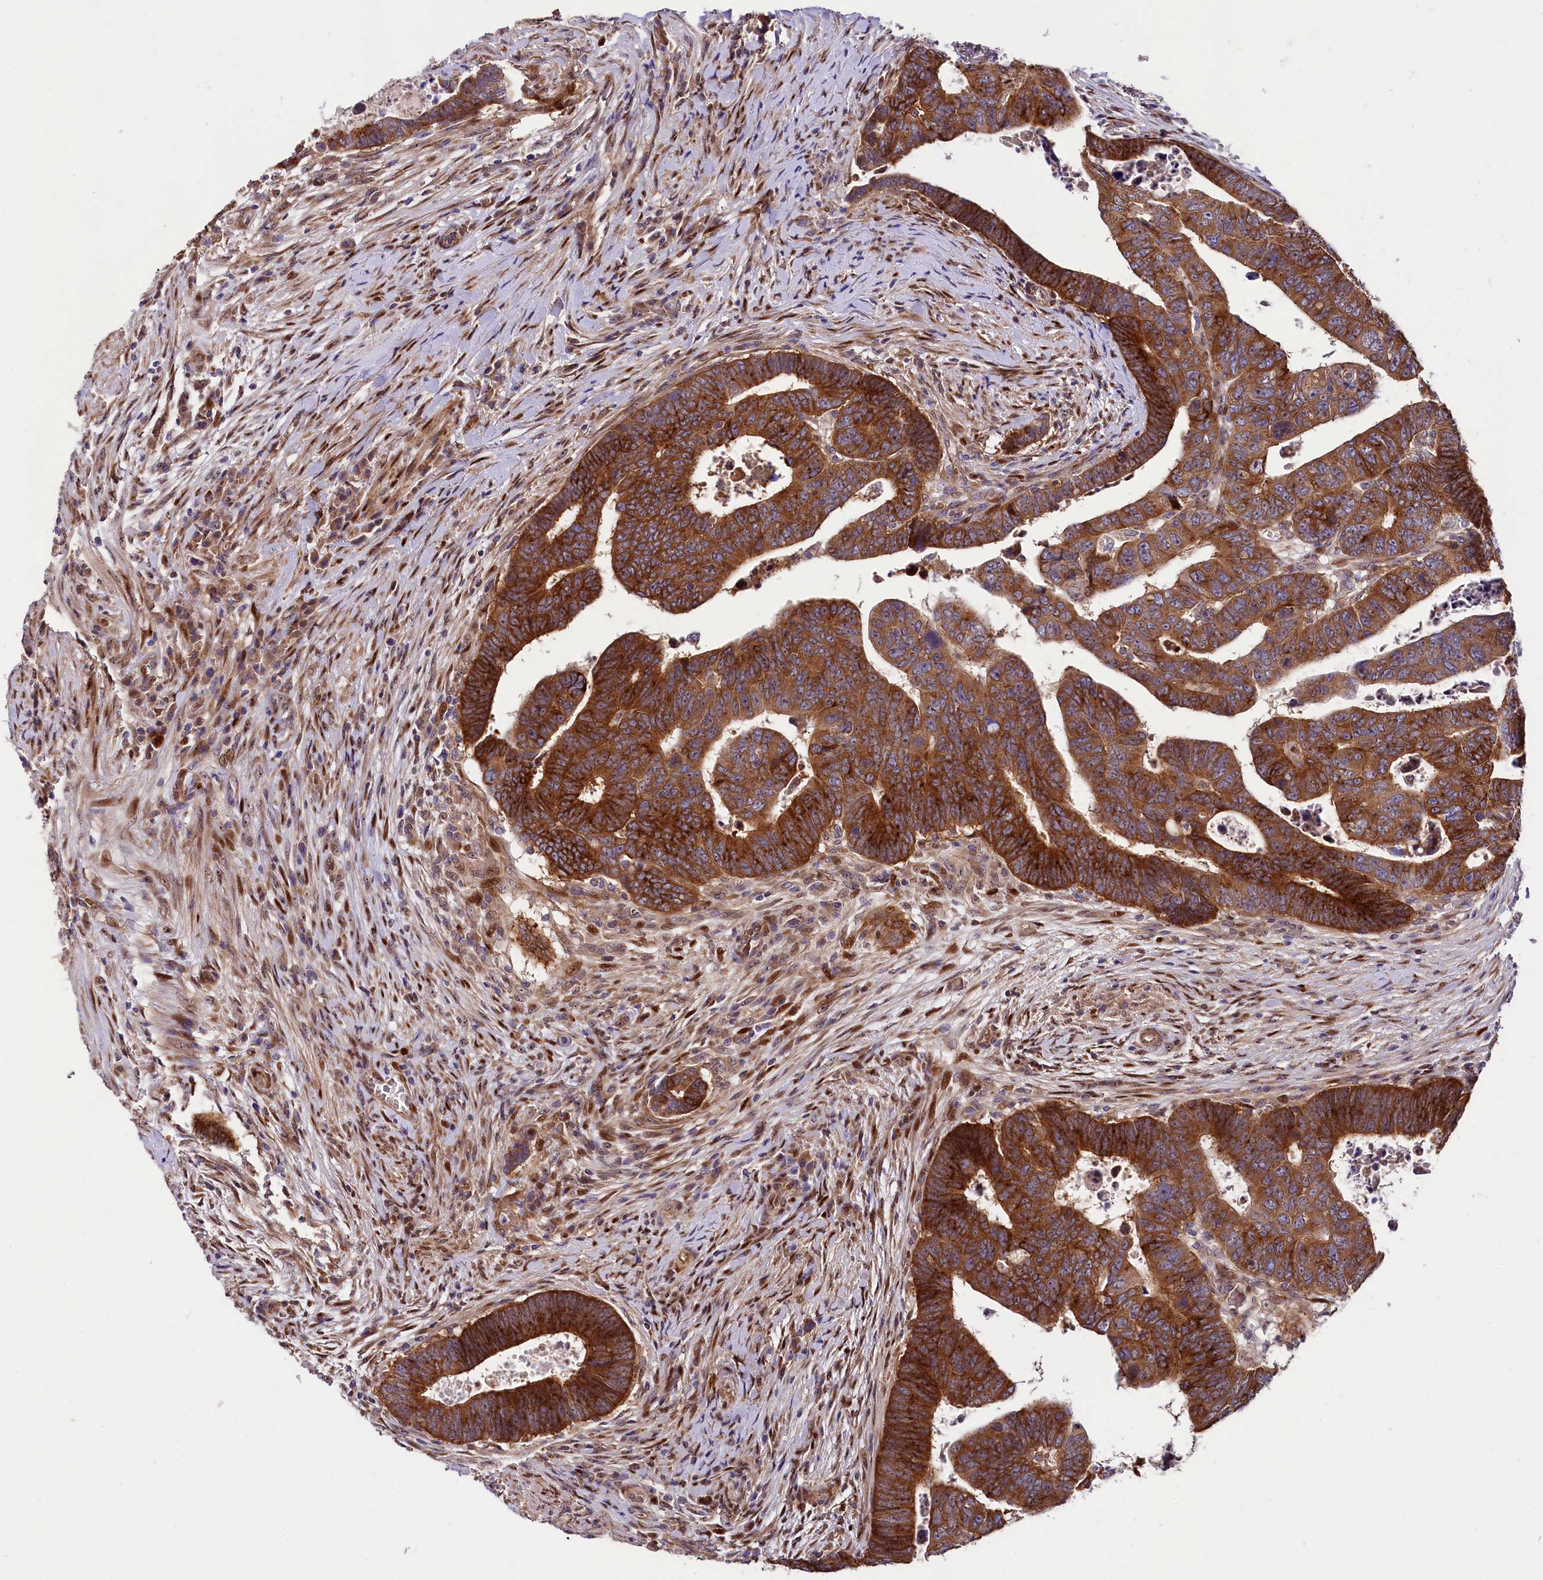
{"staining": {"intensity": "strong", "quantity": ">75%", "location": "cytoplasmic/membranous"}, "tissue": "colorectal cancer", "cell_type": "Tumor cells", "image_type": "cancer", "snomed": [{"axis": "morphology", "description": "Normal tissue, NOS"}, {"axis": "morphology", "description": "Adenocarcinoma, NOS"}, {"axis": "topography", "description": "Rectum"}], "caption": "Tumor cells show strong cytoplasmic/membranous positivity in about >75% of cells in adenocarcinoma (colorectal).", "gene": "PDZRN3", "patient": {"sex": "female", "age": 65}}